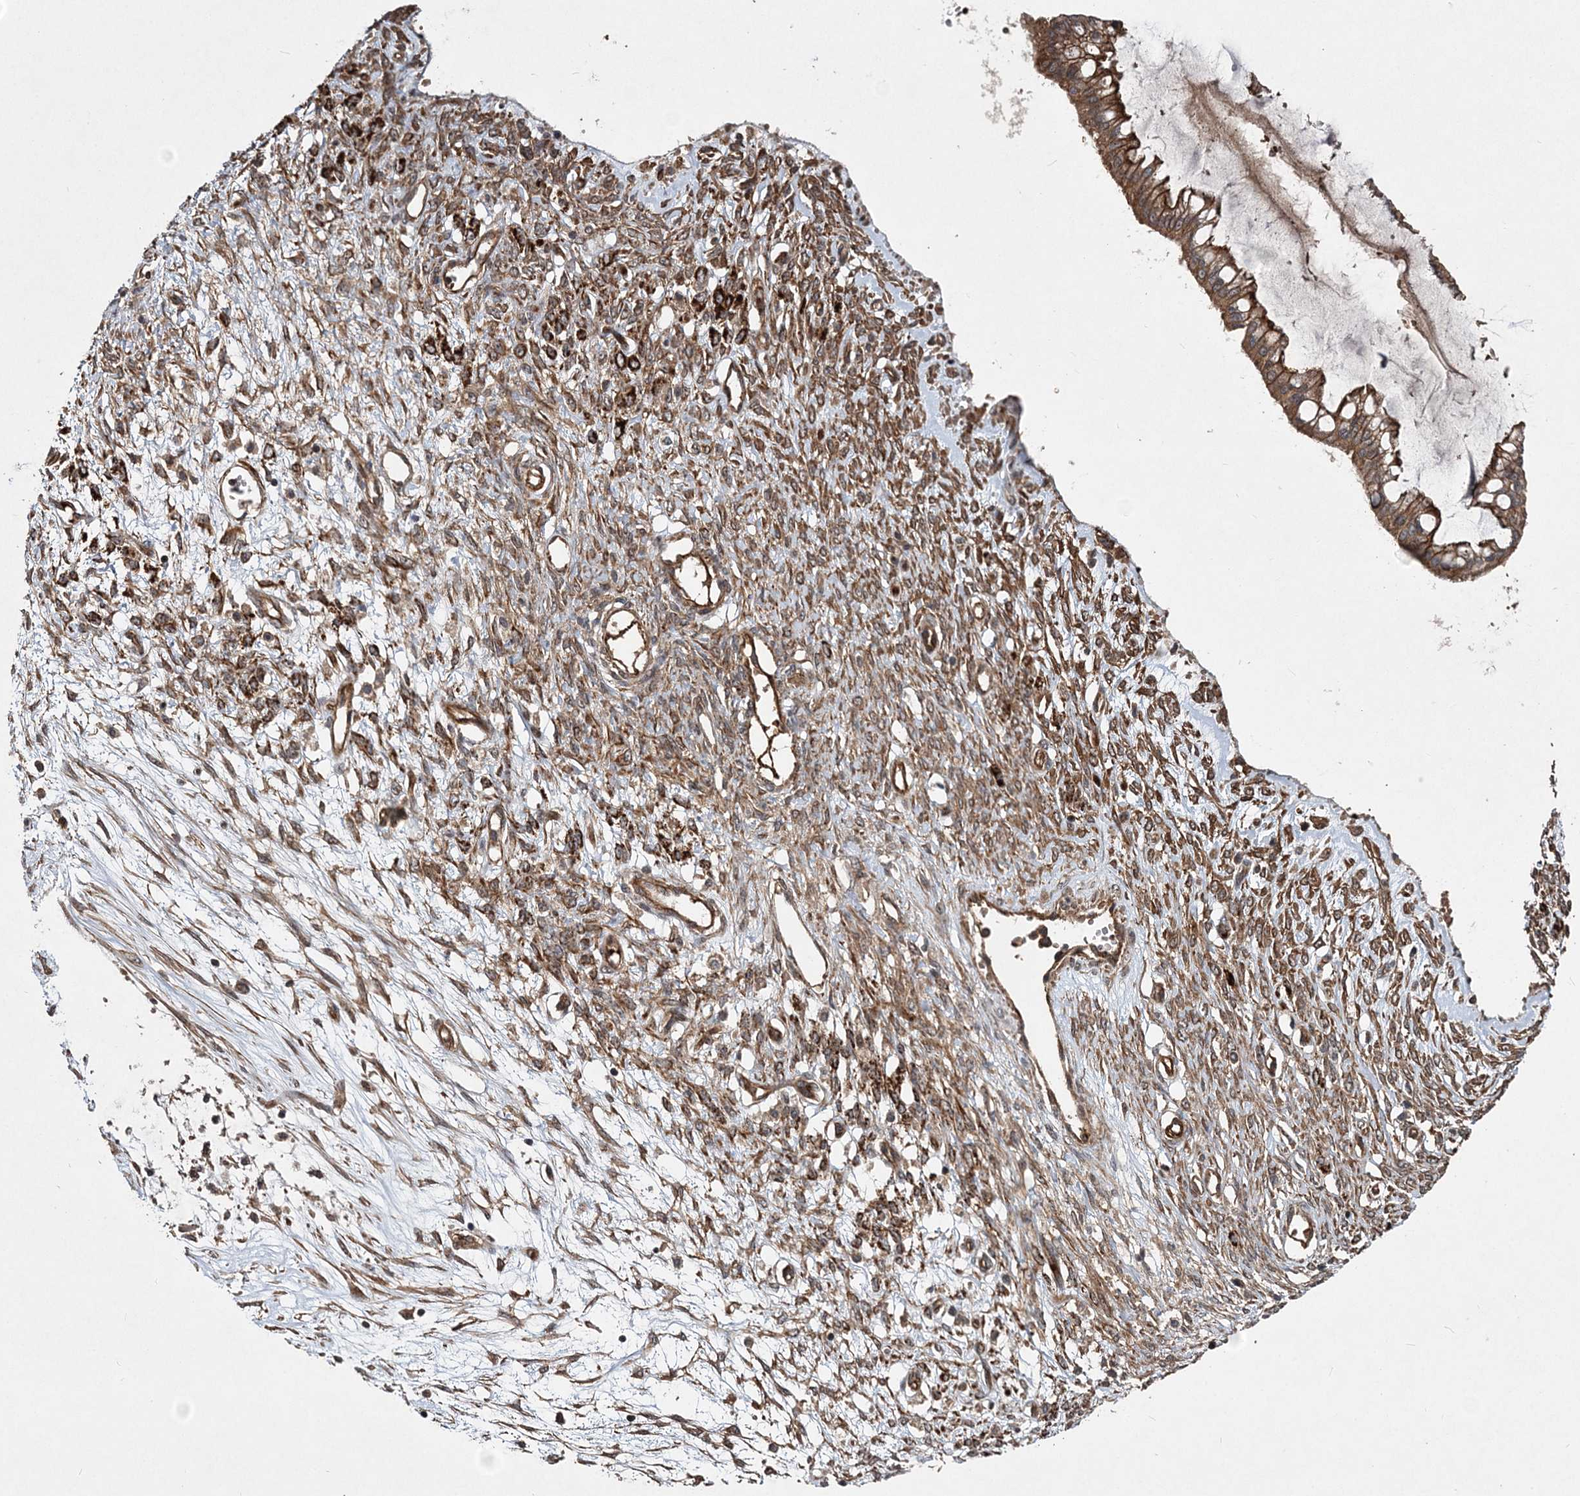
{"staining": {"intensity": "strong", "quantity": ">75%", "location": "cytoplasmic/membranous"}, "tissue": "ovarian cancer", "cell_type": "Tumor cells", "image_type": "cancer", "snomed": [{"axis": "morphology", "description": "Cystadenocarcinoma, mucinous, NOS"}, {"axis": "topography", "description": "Ovary"}], "caption": "Protein staining shows strong cytoplasmic/membranous positivity in about >75% of tumor cells in mucinous cystadenocarcinoma (ovarian). (IHC, brightfield microscopy, high magnification).", "gene": "HYCC2", "patient": {"sex": "female", "age": 73}}